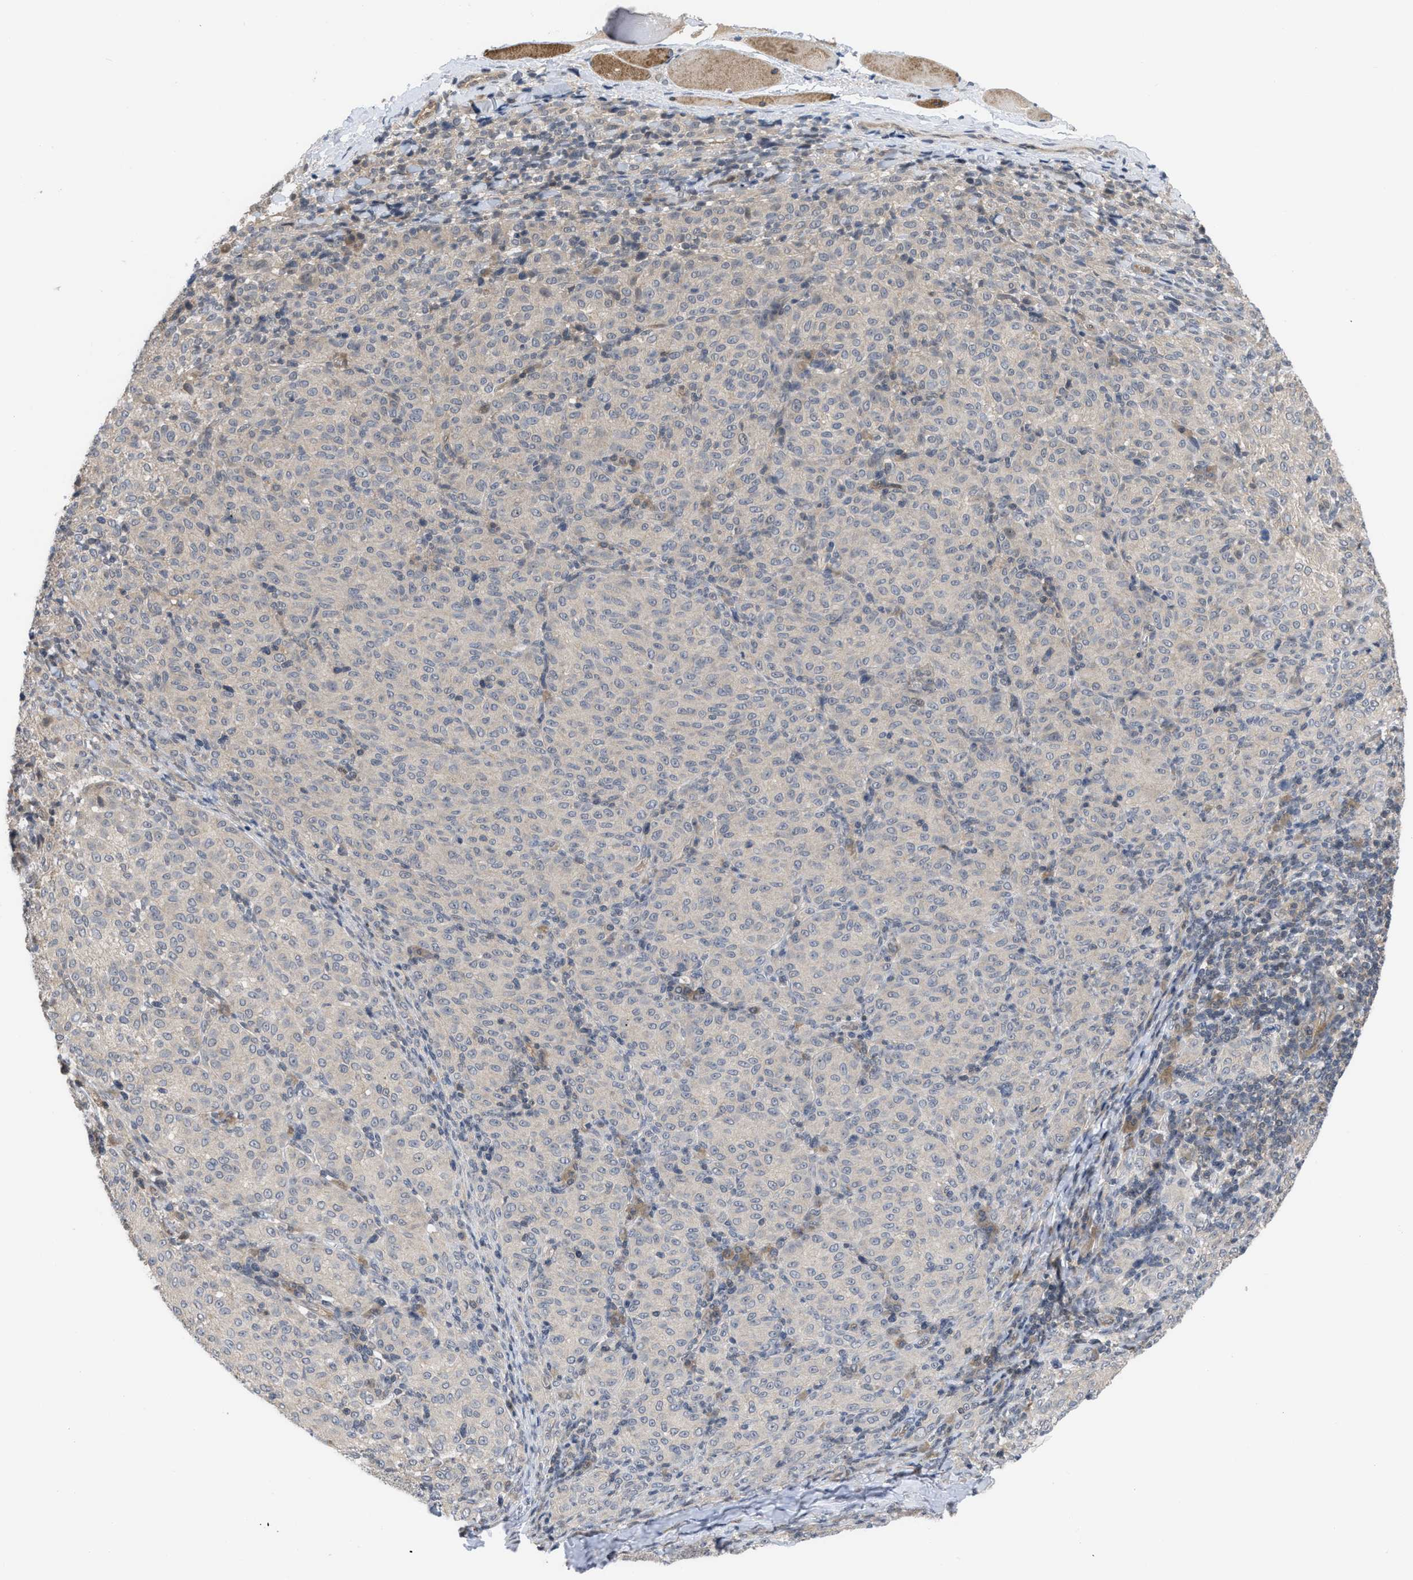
{"staining": {"intensity": "negative", "quantity": "none", "location": "none"}, "tissue": "melanoma", "cell_type": "Tumor cells", "image_type": "cancer", "snomed": [{"axis": "morphology", "description": "Malignant melanoma, NOS"}, {"axis": "topography", "description": "Skin"}], "caption": "The photomicrograph shows no significant expression in tumor cells of malignant melanoma.", "gene": "LDAF1", "patient": {"sex": "female", "age": 72}}